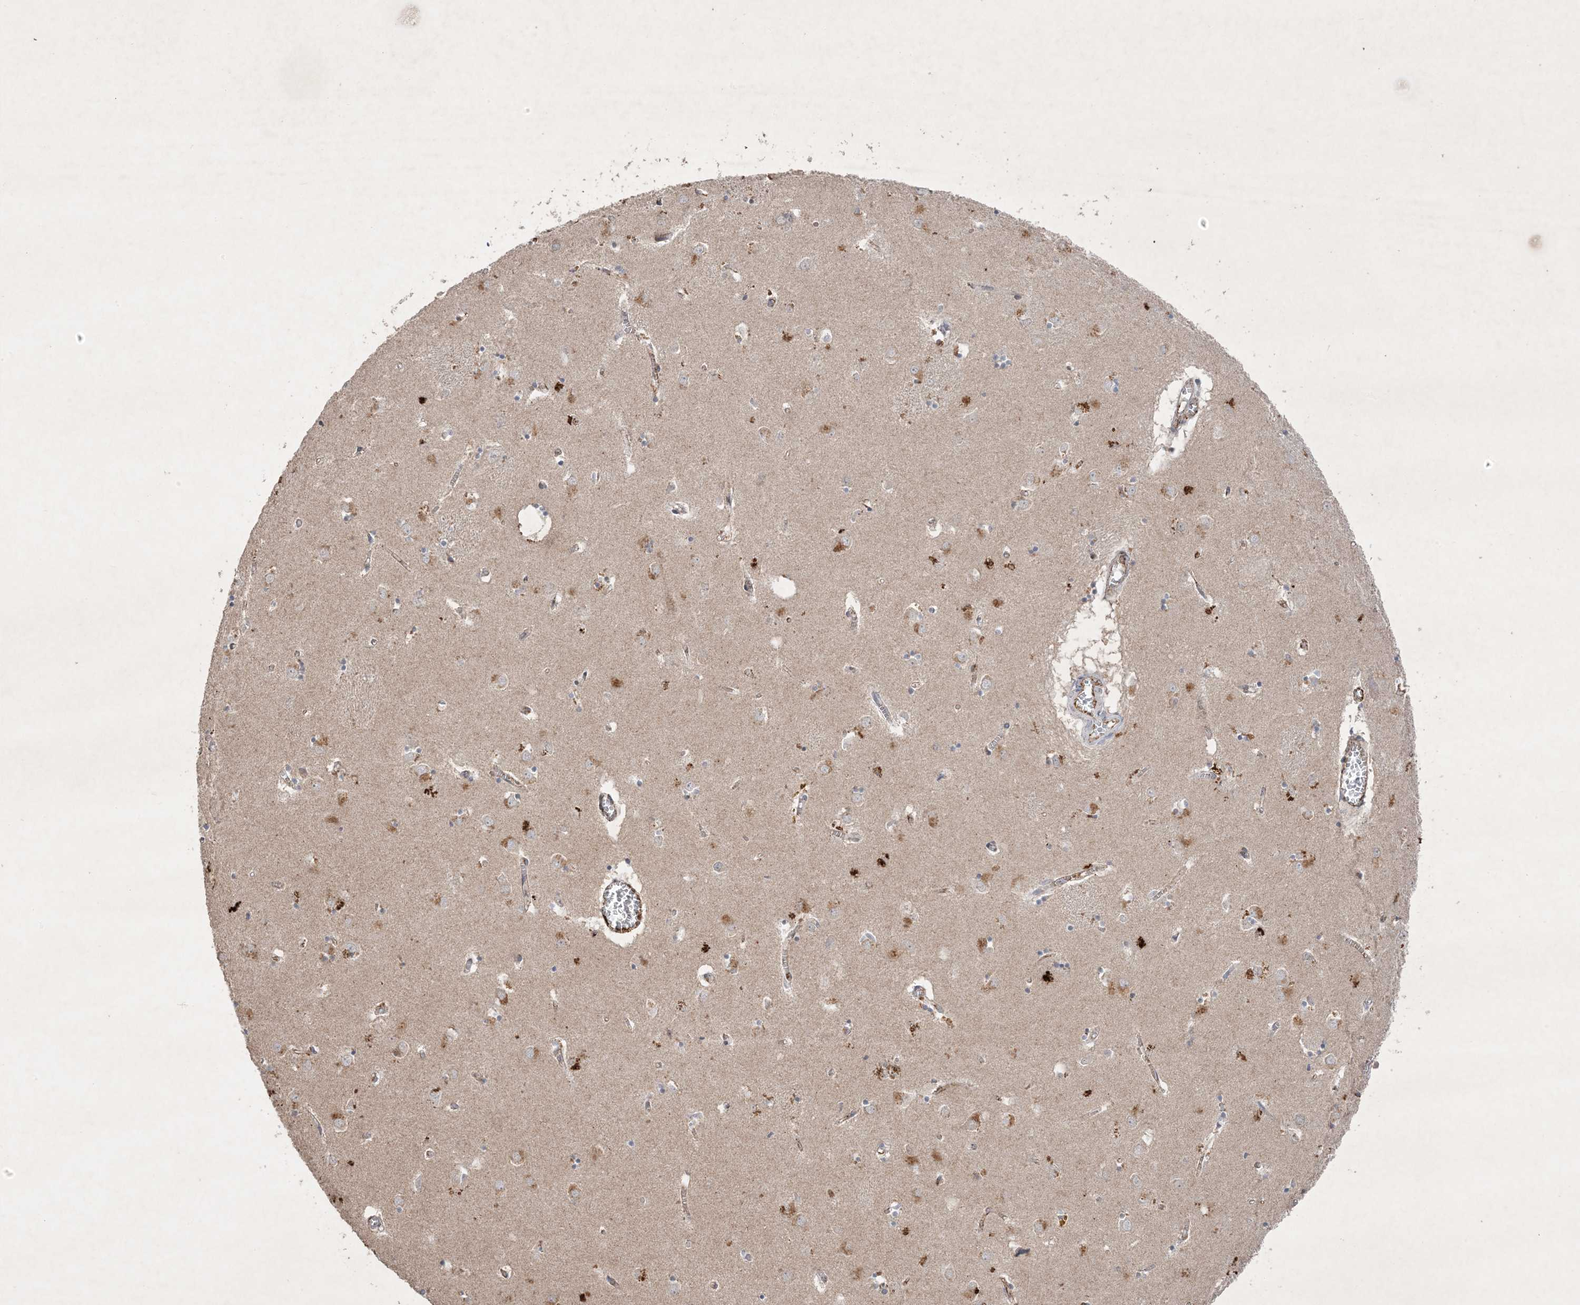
{"staining": {"intensity": "moderate", "quantity": "<25%", "location": "cytoplasmic/membranous"}, "tissue": "caudate", "cell_type": "Glial cells", "image_type": "normal", "snomed": [{"axis": "morphology", "description": "Normal tissue, NOS"}, {"axis": "topography", "description": "Lateral ventricle wall"}], "caption": "Protein analysis of normal caudate shows moderate cytoplasmic/membranous positivity in about <25% of glial cells. (DAB = brown stain, brightfield microscopy at high magnification).", "gene": "PRSS36", "patient": {"sex": "male", "age": 70}}